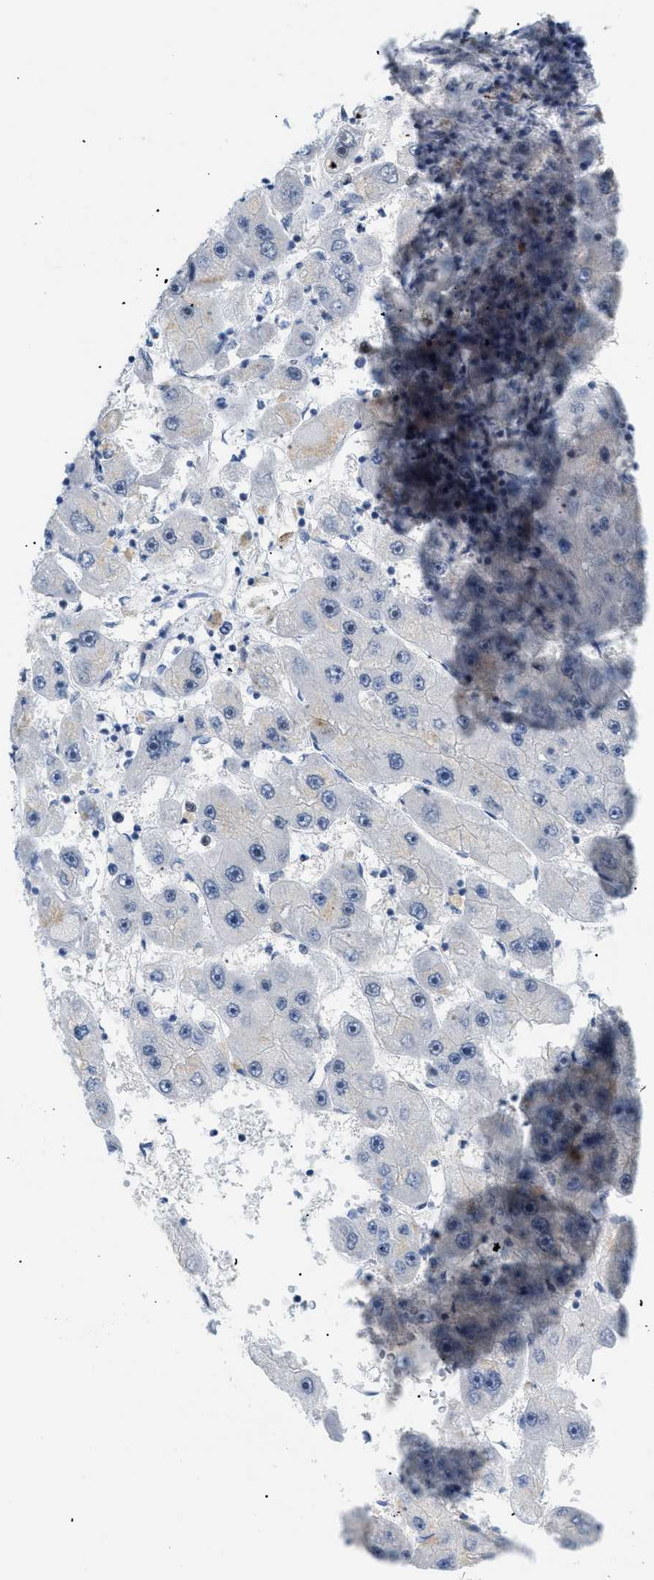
{"staining": {"intensity": "negative", "quantity": "none", "location": "none"}, "tissue": "liver cancer", "cell_type": "Tumor cells", "image_type": "cancer", "snomed": [{"axis": "morphology", "description": "Carcinoma, Hepatocellular, NOS"}, {"axis": "topography", "description": "Liver"}], "caption": "This is a micrograph of immunohistochemistry (IHC) staining of hepatocellular carcinoma (liver), which shows no staining in tumor cells.", "gene": "MED1", "patient": {"sex": "female", "age": 61}}